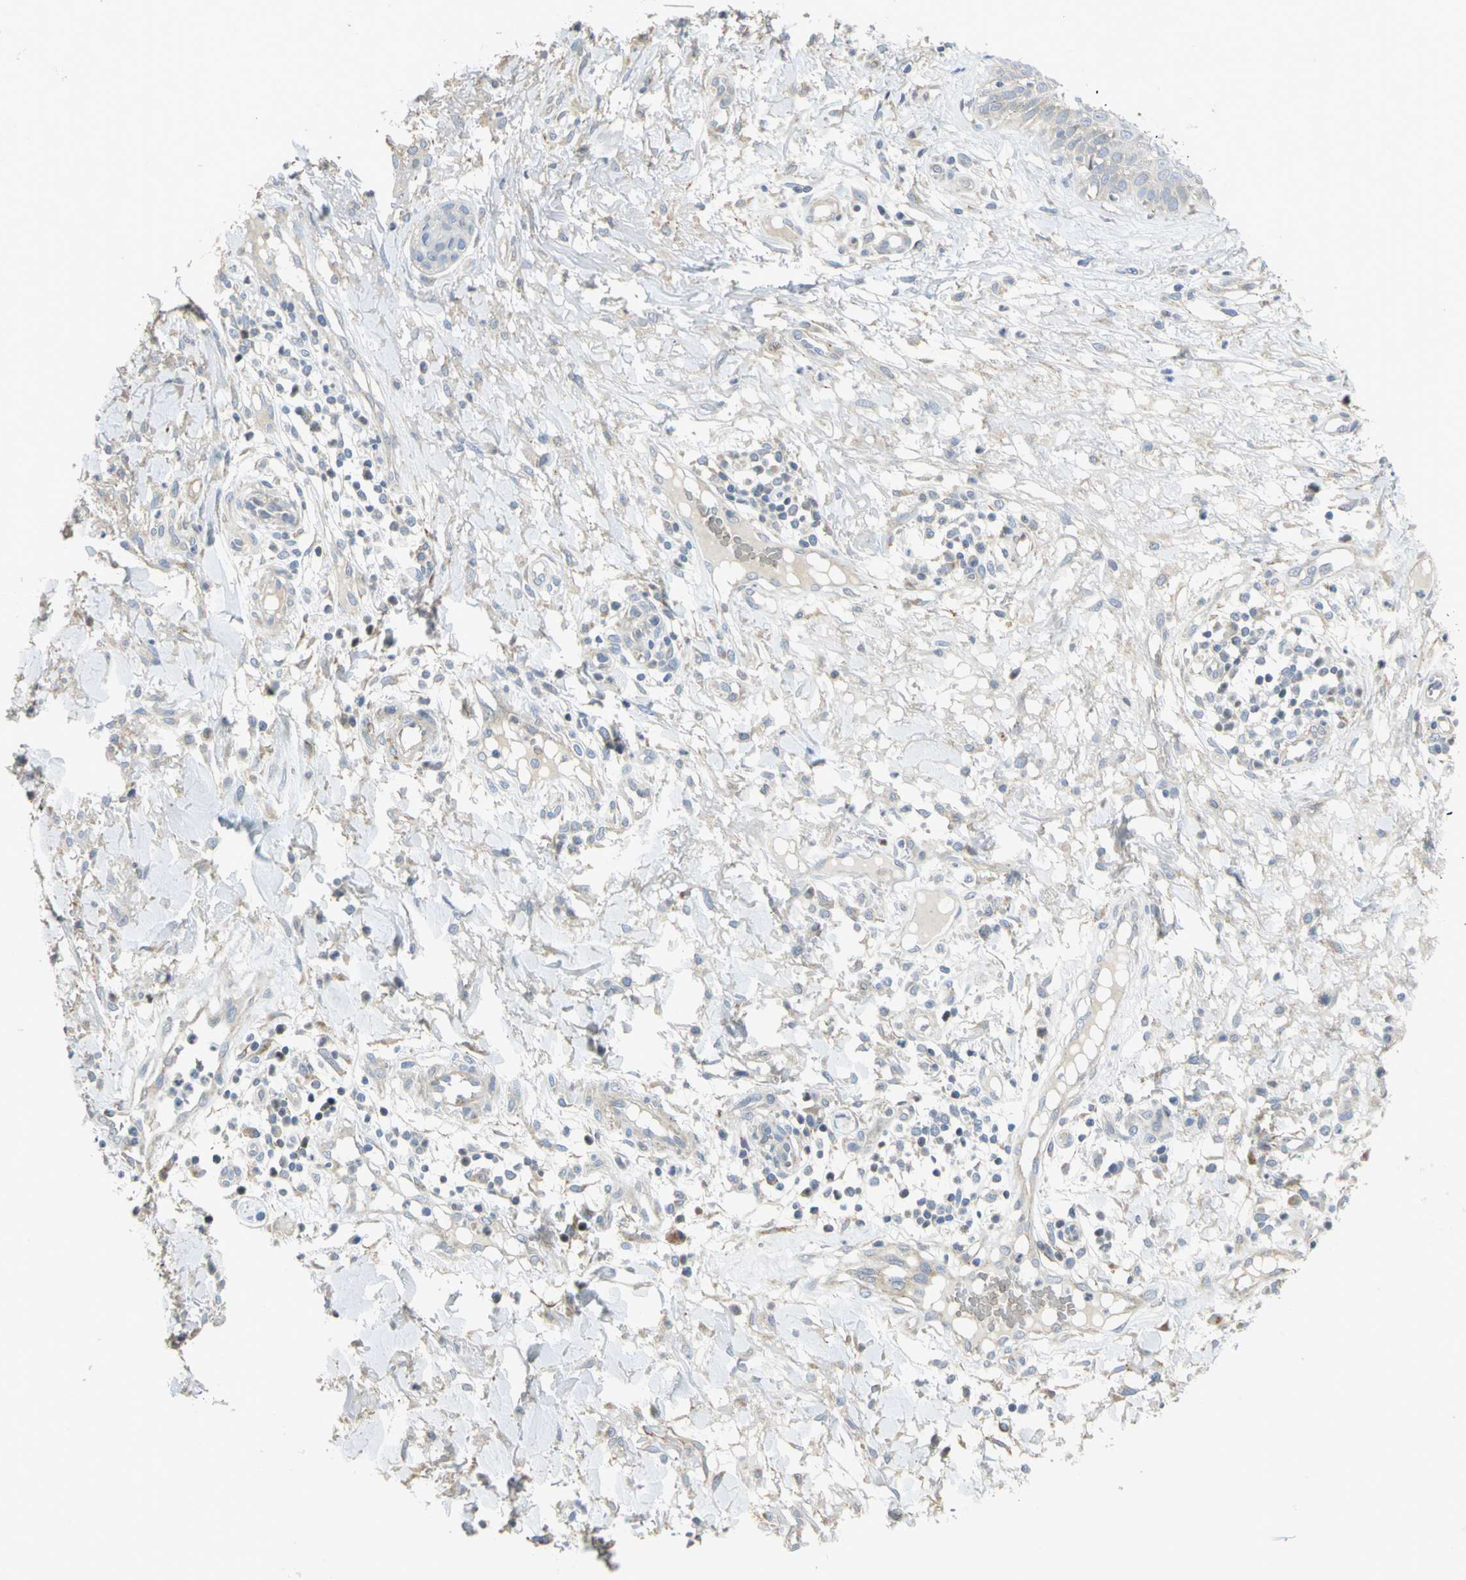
{"staining": {"intensity": "negative", "quantity": "none", "location": "none"}, "tissue": "skin cancer", "cell_type": "Tumor cells", "image_type": "cancer", "snomed": [{"axis": "morphology", "description": "Squamous cell carcinoma, NOS"}, {"axis": "topography", "description": "Skin"}], "caption": "Immunohistochemistry image of human skin squamous cell carcinoma stained for a protein (brown), which reveals no positivity in tumor cells.", "gene": "ANK1", "patient": {"sex": "female", "age": 78}}